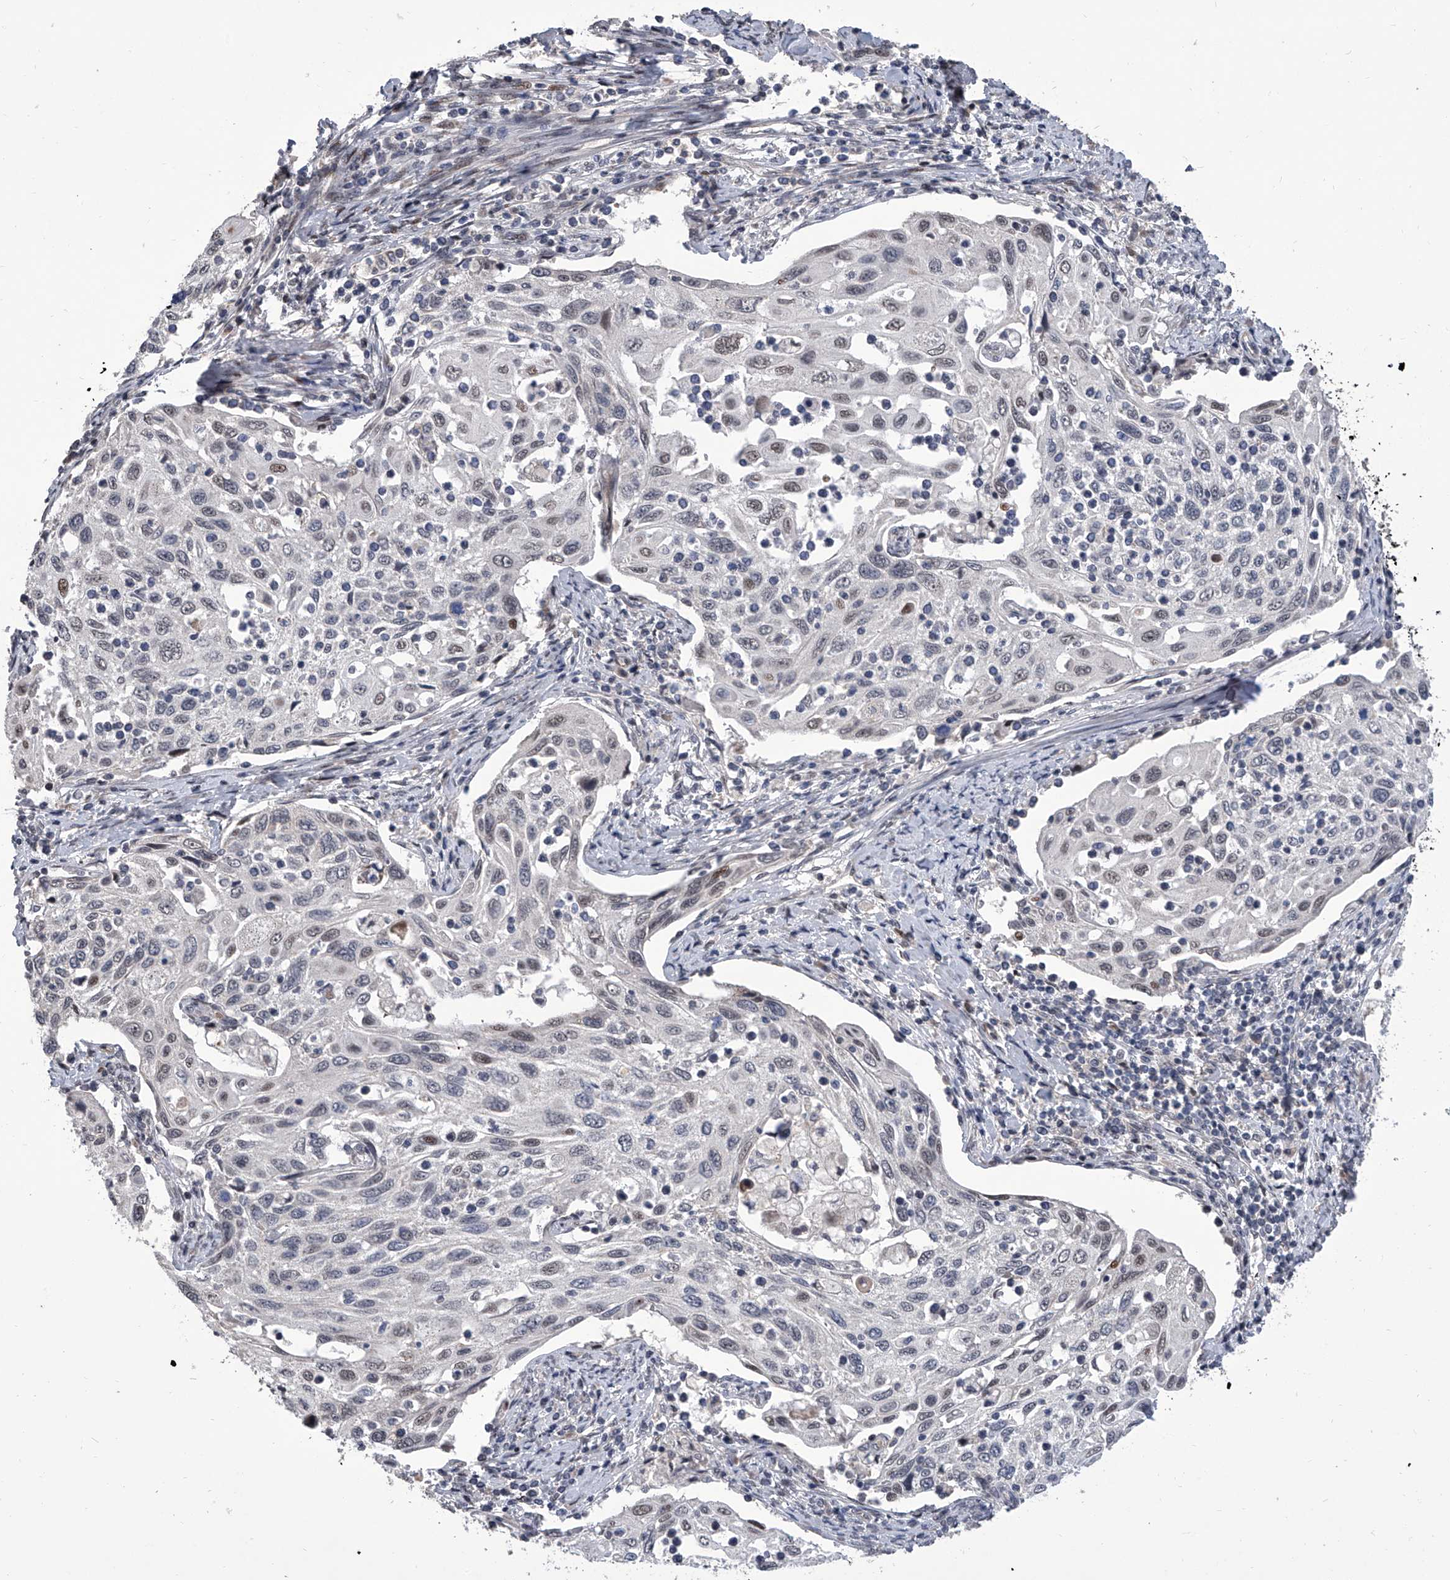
{"staining": {"intensity": "negative", "quantity": "none", "location": "none"}, "tissue": "cervical cancer", "cell_type": "Tumor cells", "image_type": "cancer", "snomed": [{"axis": "morphology", "description": "Squamous cell carcinoma, NOS"}, {"axis": "topography", "description": "Cervix"}], "caption": "Immunohistochemistry (IHC) micrograph of neoplastic tissue: squamous cell carcinoma (cervical) stained with DAB (3,3'-diaminobenzidine) shows no significant protein positivity in tumor cells.", "gene": "ZNF426", "patient": {"sex": "female", "age": 70}}